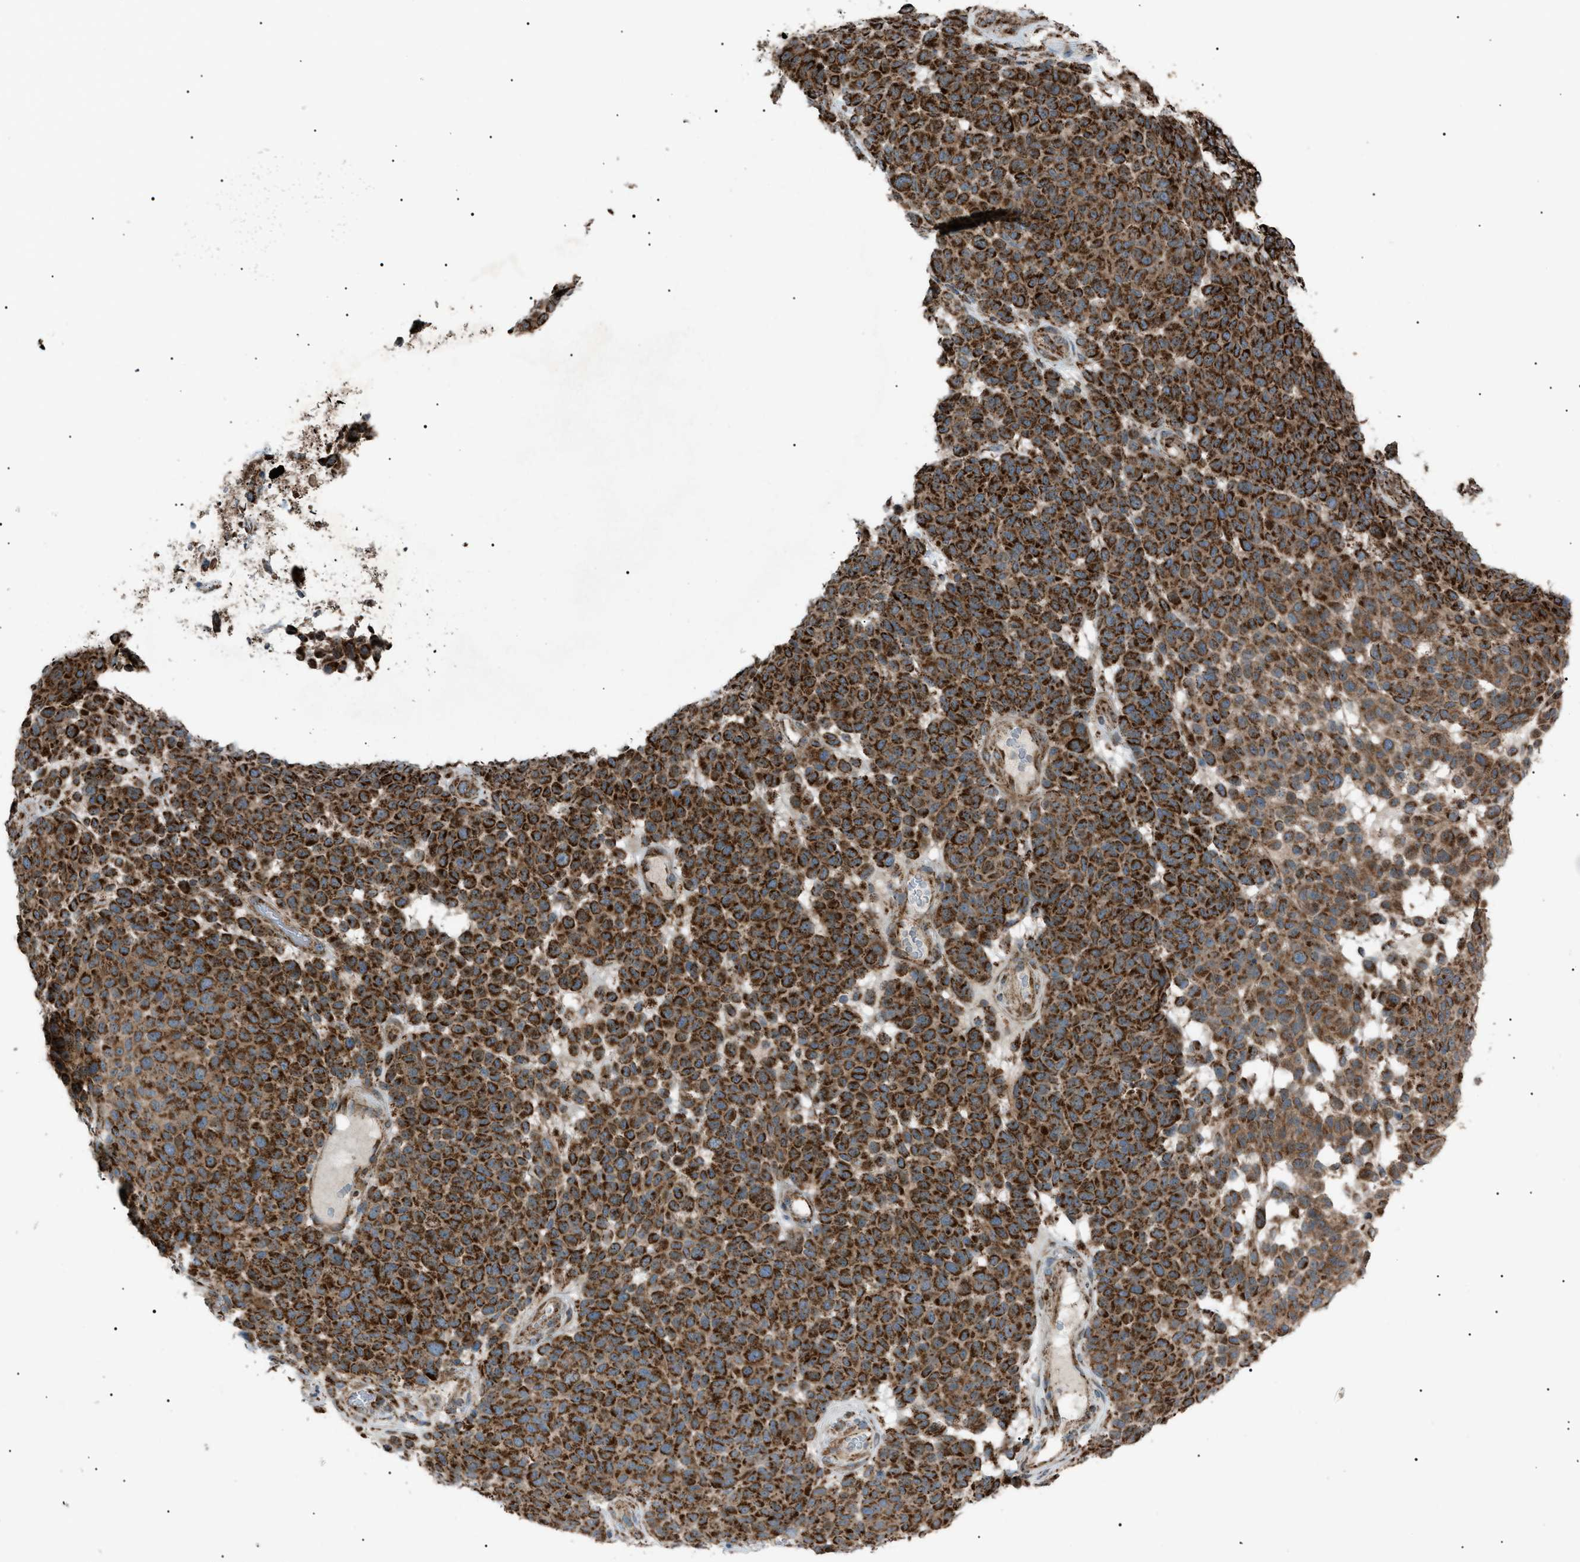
{"staining": {"intensity": "strong", "quantity": ">75%", "location": "cytoplasmic/membranous"}, "tissue": "melanoma", "cell_type": "Tumor cells", "image_type": "cancer", "snomed": [{"axis": "morphology", "description": "Malignant melanoma, NOS"}, {"axis": "topography", "description": "Skin"}], "caption": "Immunohistochemical staining of human melanoma displays strong cytoplasmic/membranous protein expression in approximately >75% of tumor cells.", "gene": "C1GALT1C1", "patient": {"sex": "male", "age": 59}}